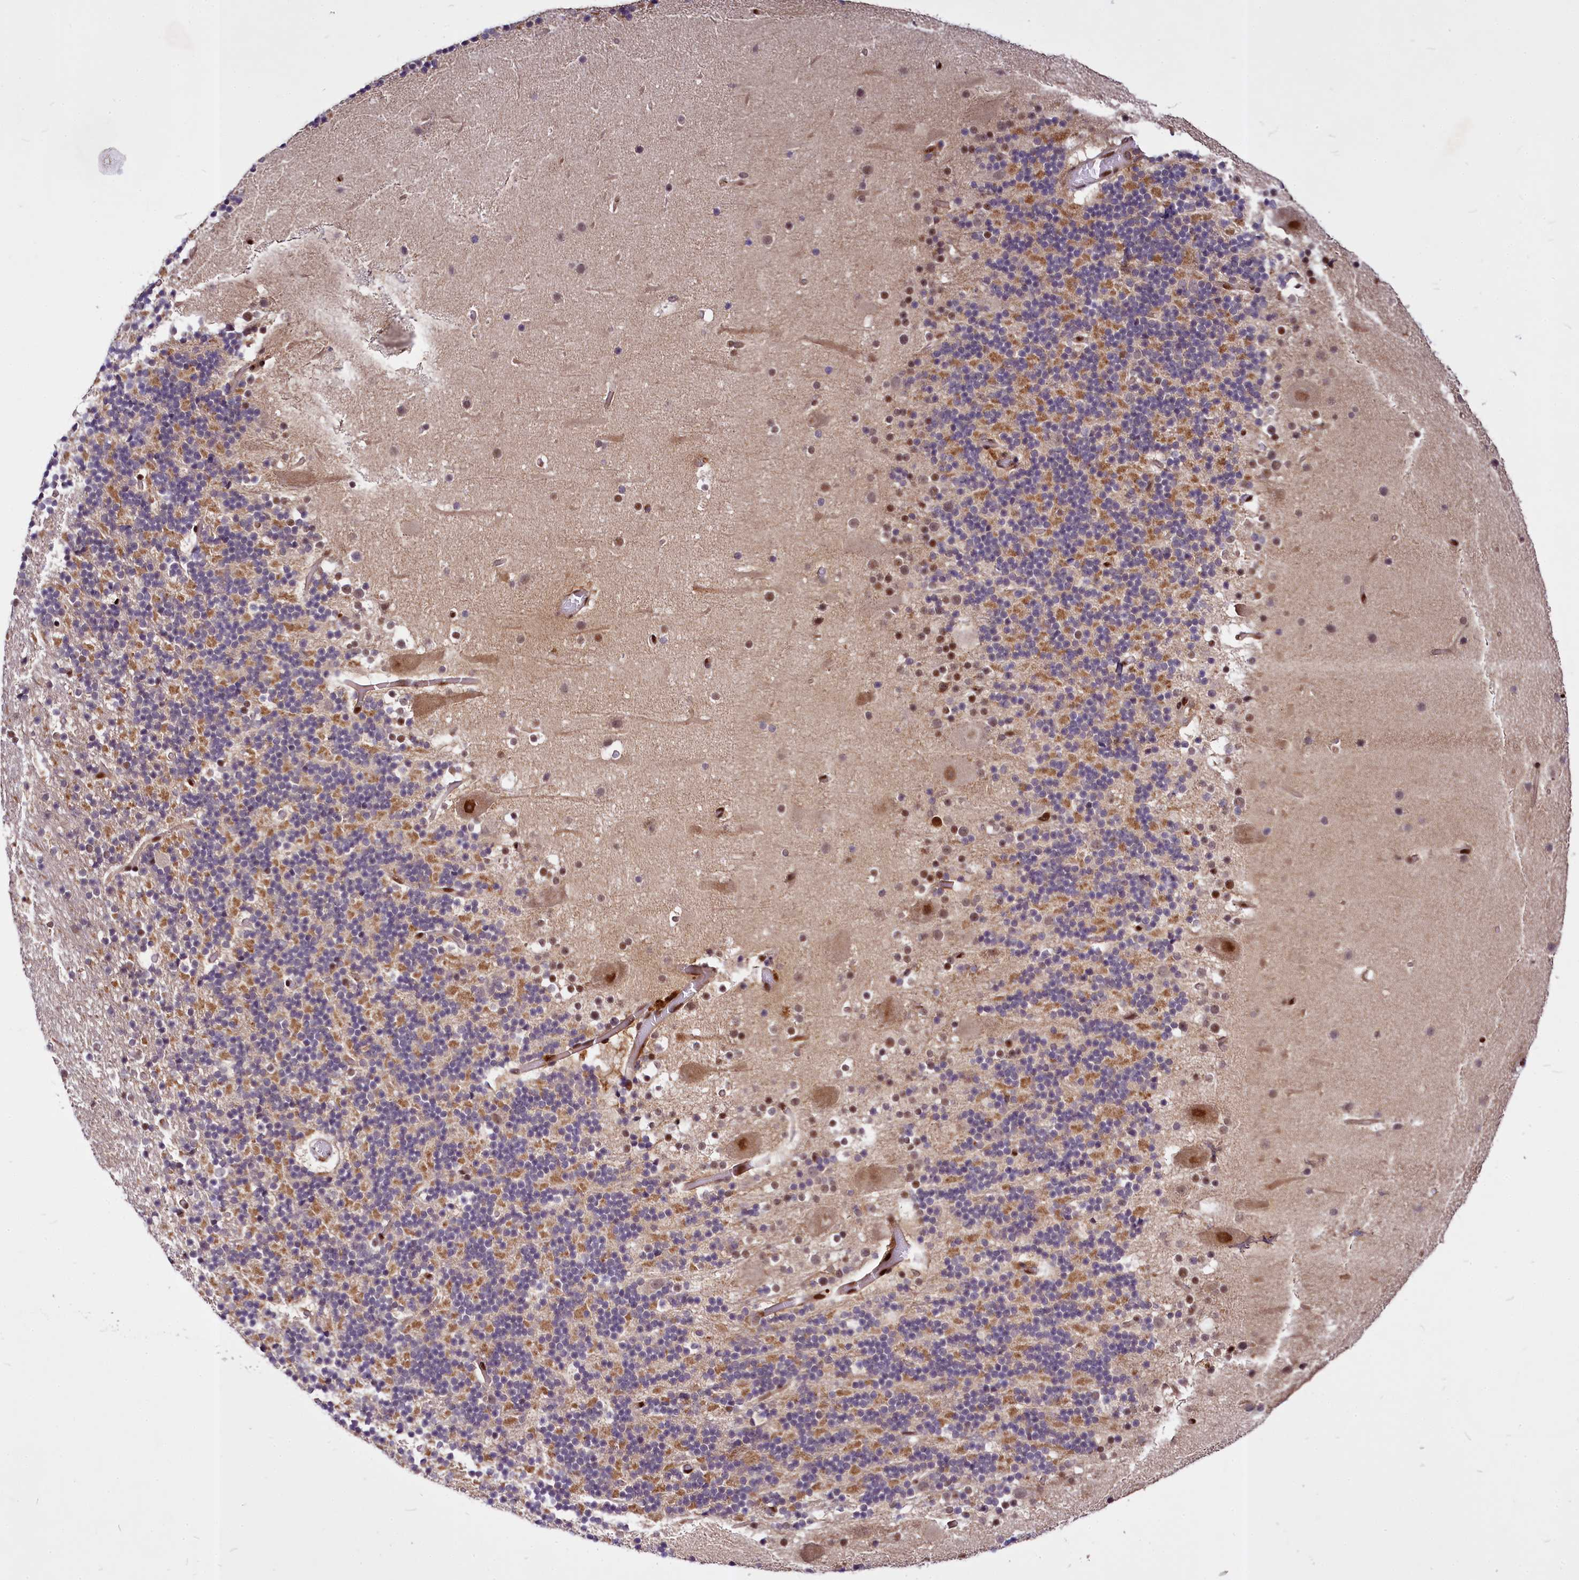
{"staining": {"intensity": "moderate", "quantity": "<25%", "location": "cytoplasmic/membranous"}, "tissue": "cerebellum", "cell_type": "Cells in granular layer", "image_type": "normal", "snomed": [{"axis": "morphology", "description": "Normal tissue, NOS"}, {"axis": "topography", "description": "Cerebellum"}], "caption": "A high-resolution micrograph shows IHC staining of benign cerebellum, which shows moderate cytoplasmic/membranous expression in approximately <25% of cells in granular layer.", "gene": "MAML2", "patient": {"sex": "male", "age": 57}}